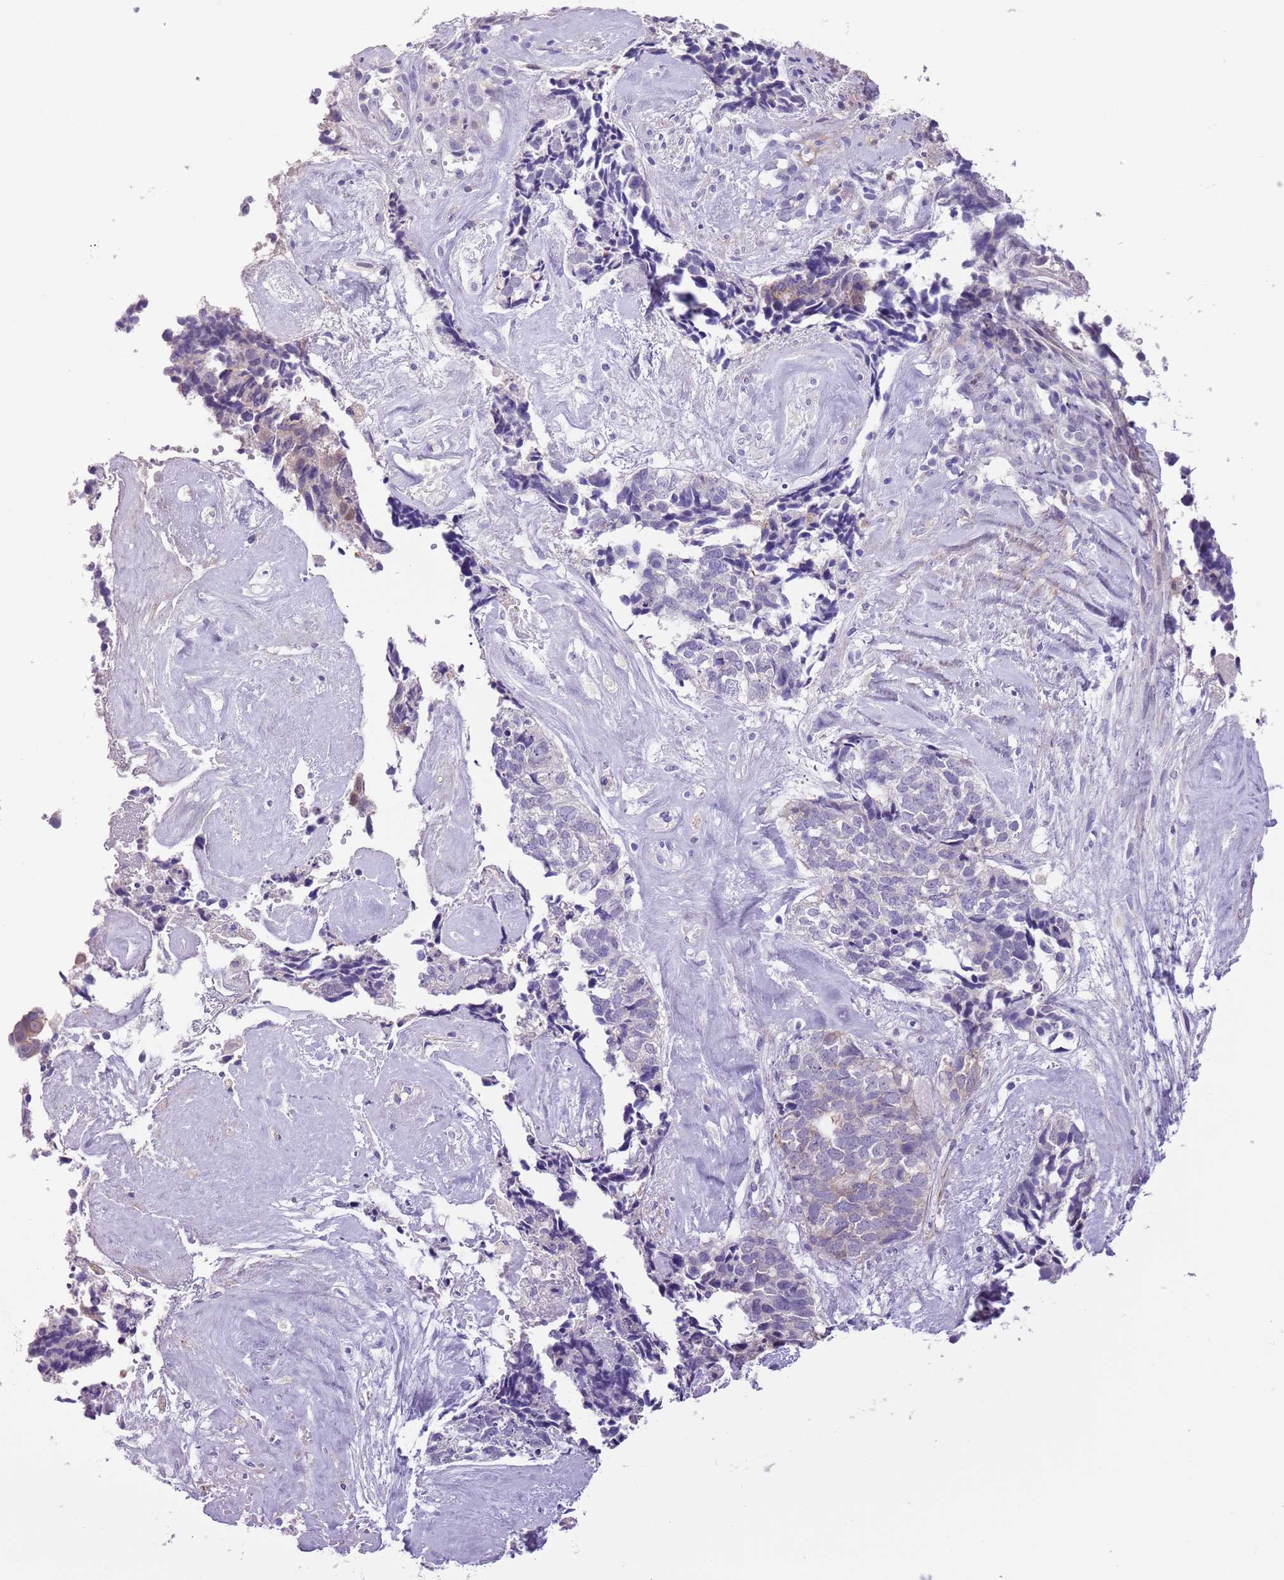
{"staining": {"intensity": "weak", "quantity": "<25%", "location": "cytoplasmic/membranous"}, "tissue": "cervical cancer", "cell_type": "Tumor cells", "image_type": "cancer", "snomed": [{"axis": "morphology", "description": "Squamous cell carcinoma, NOS"}, {"axis": "topography", "description": "Cervix"}], "caption": "Squamous cell carcinoma (cervical) was stained to show a protein in brown. There is no significant expression in tumor cells.", "gene": "PFKFB2", "patient": {"sex": "female", "age": 63}}